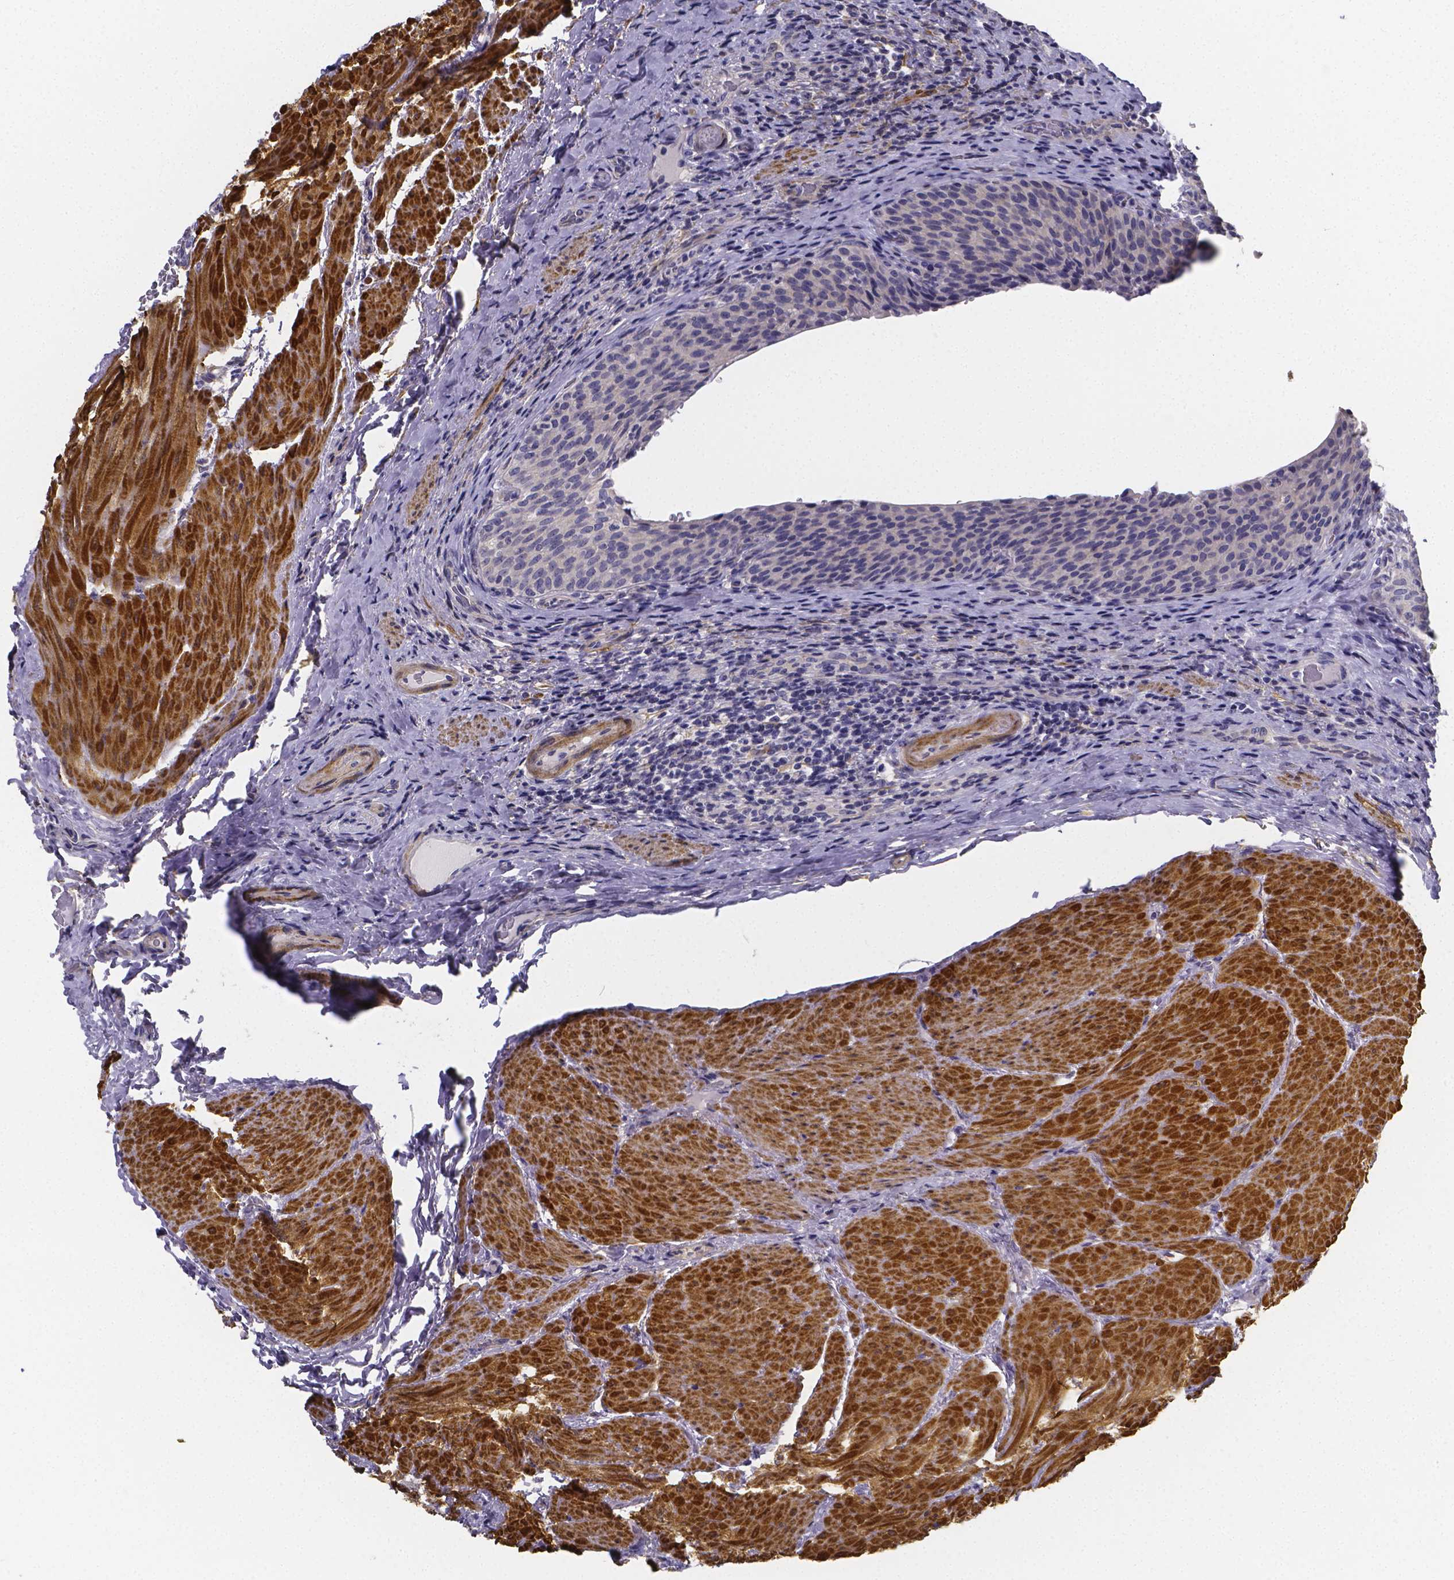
{"staining": {"intensity": "negative", "quantity": "none", "location": "none"}, "tissue": "urinary bladder", "cell_type": "Urothelial cells", "image_type": "normal", "snomed": [{"axis": "morphology", "description": "Normal tissue, NOS"}, {"axis": "topography", "description": "Urinary bladder"}, {"axis": "topography", "description": "Peripheral nerve tissue"}], "caption": "DAB immunohistochemical staining of benign human urinary bladder shows no significant positivity in urothelial cells.", "gene": "RERG", "patient": {"sex": "male", "age": 66}}